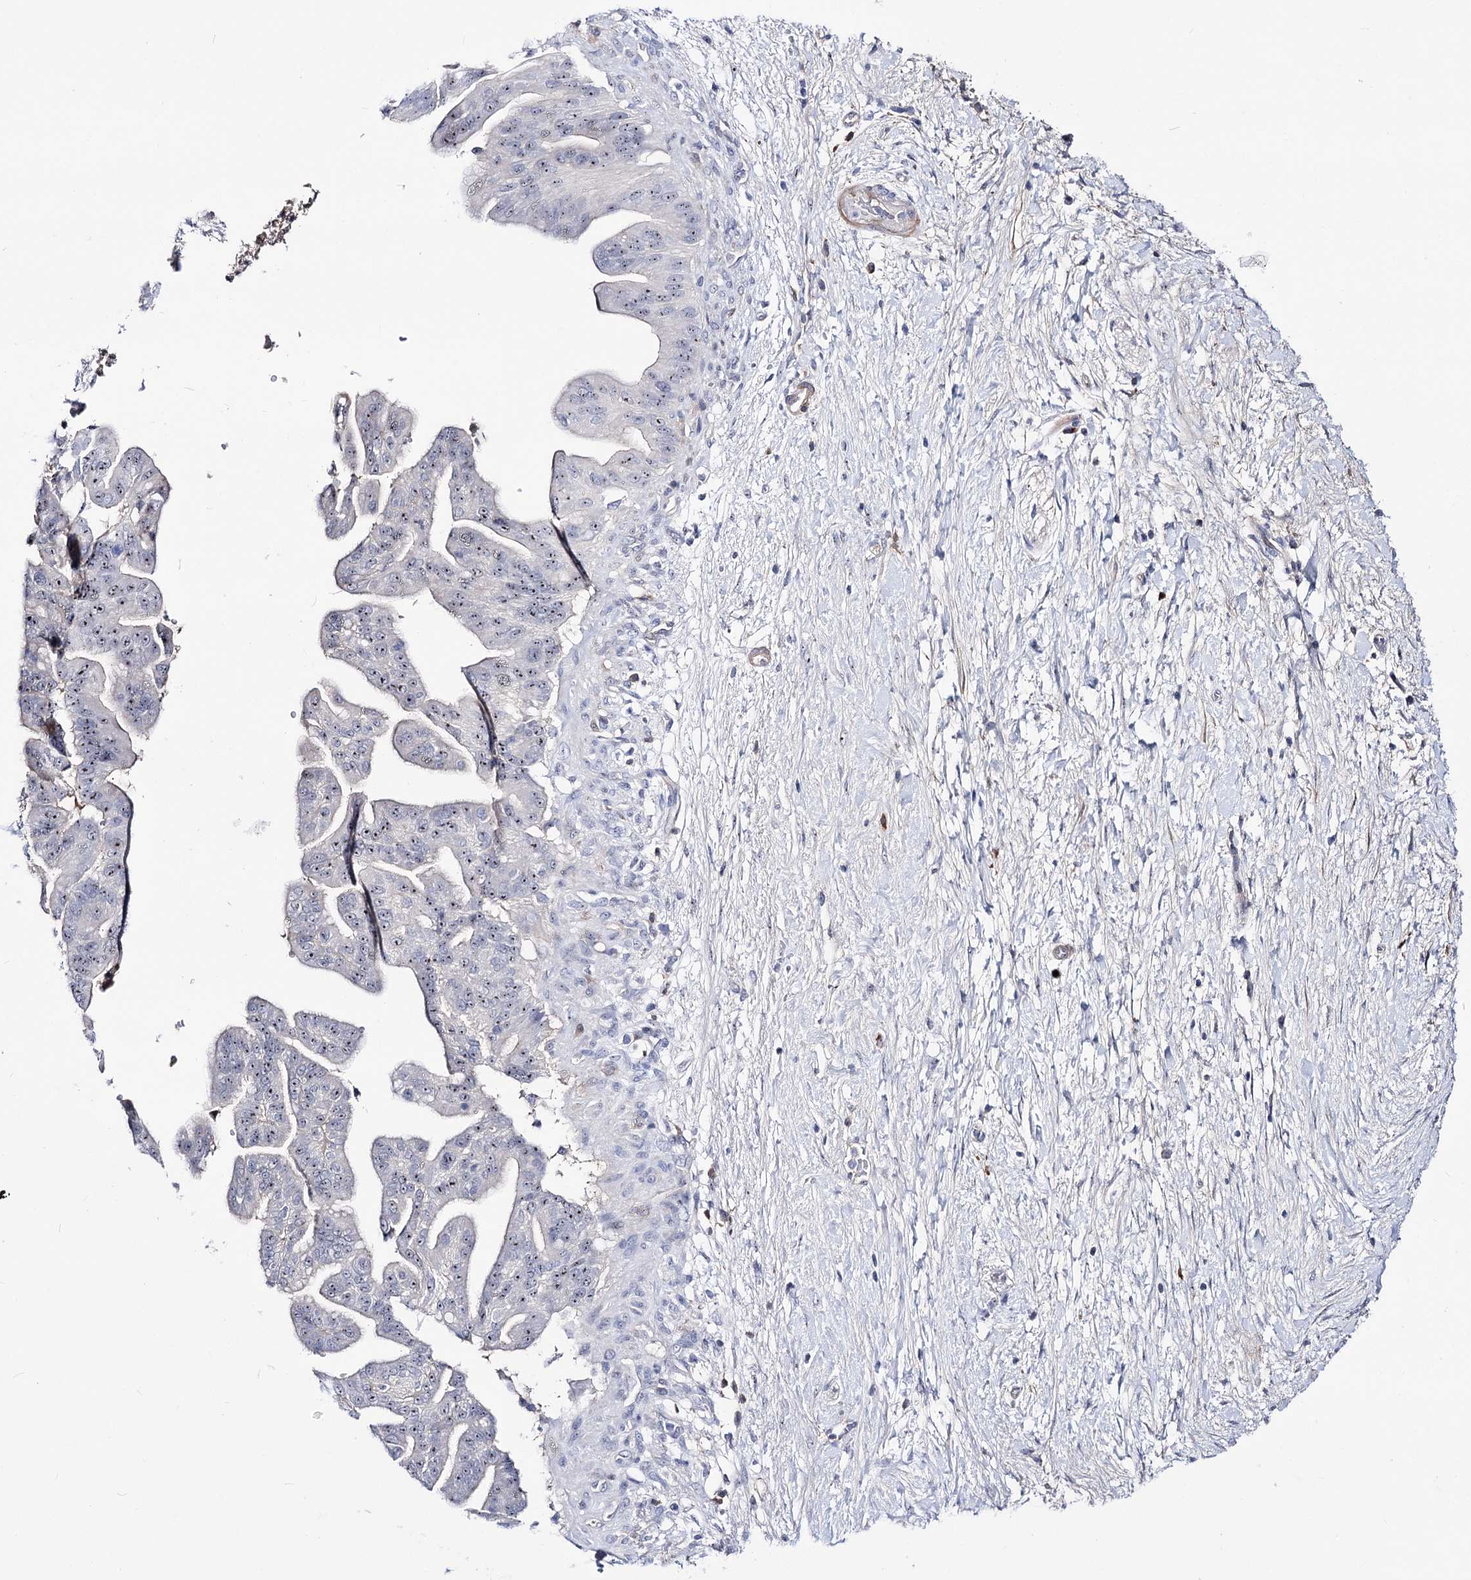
{"staining": {"intensity": "moderate", "quantity": ">75%", "location": "nuclear"}, "tissue": "pancreatic cancer", "cell_type": "Tumor cells", "image_type": "cancer", "snomed": [{"axis": "morphology", "description": "Adenocarcinoma, NOS"}, {"axis": "topography", "description": "Pancreas"}], "caption": "Tumor cells reveal medium levels of moderate nuclear expression in about >75% of cells in pancreatic cancer.", "gene": "PCGF5", "patient": {"sex": "male", "age": 68}}